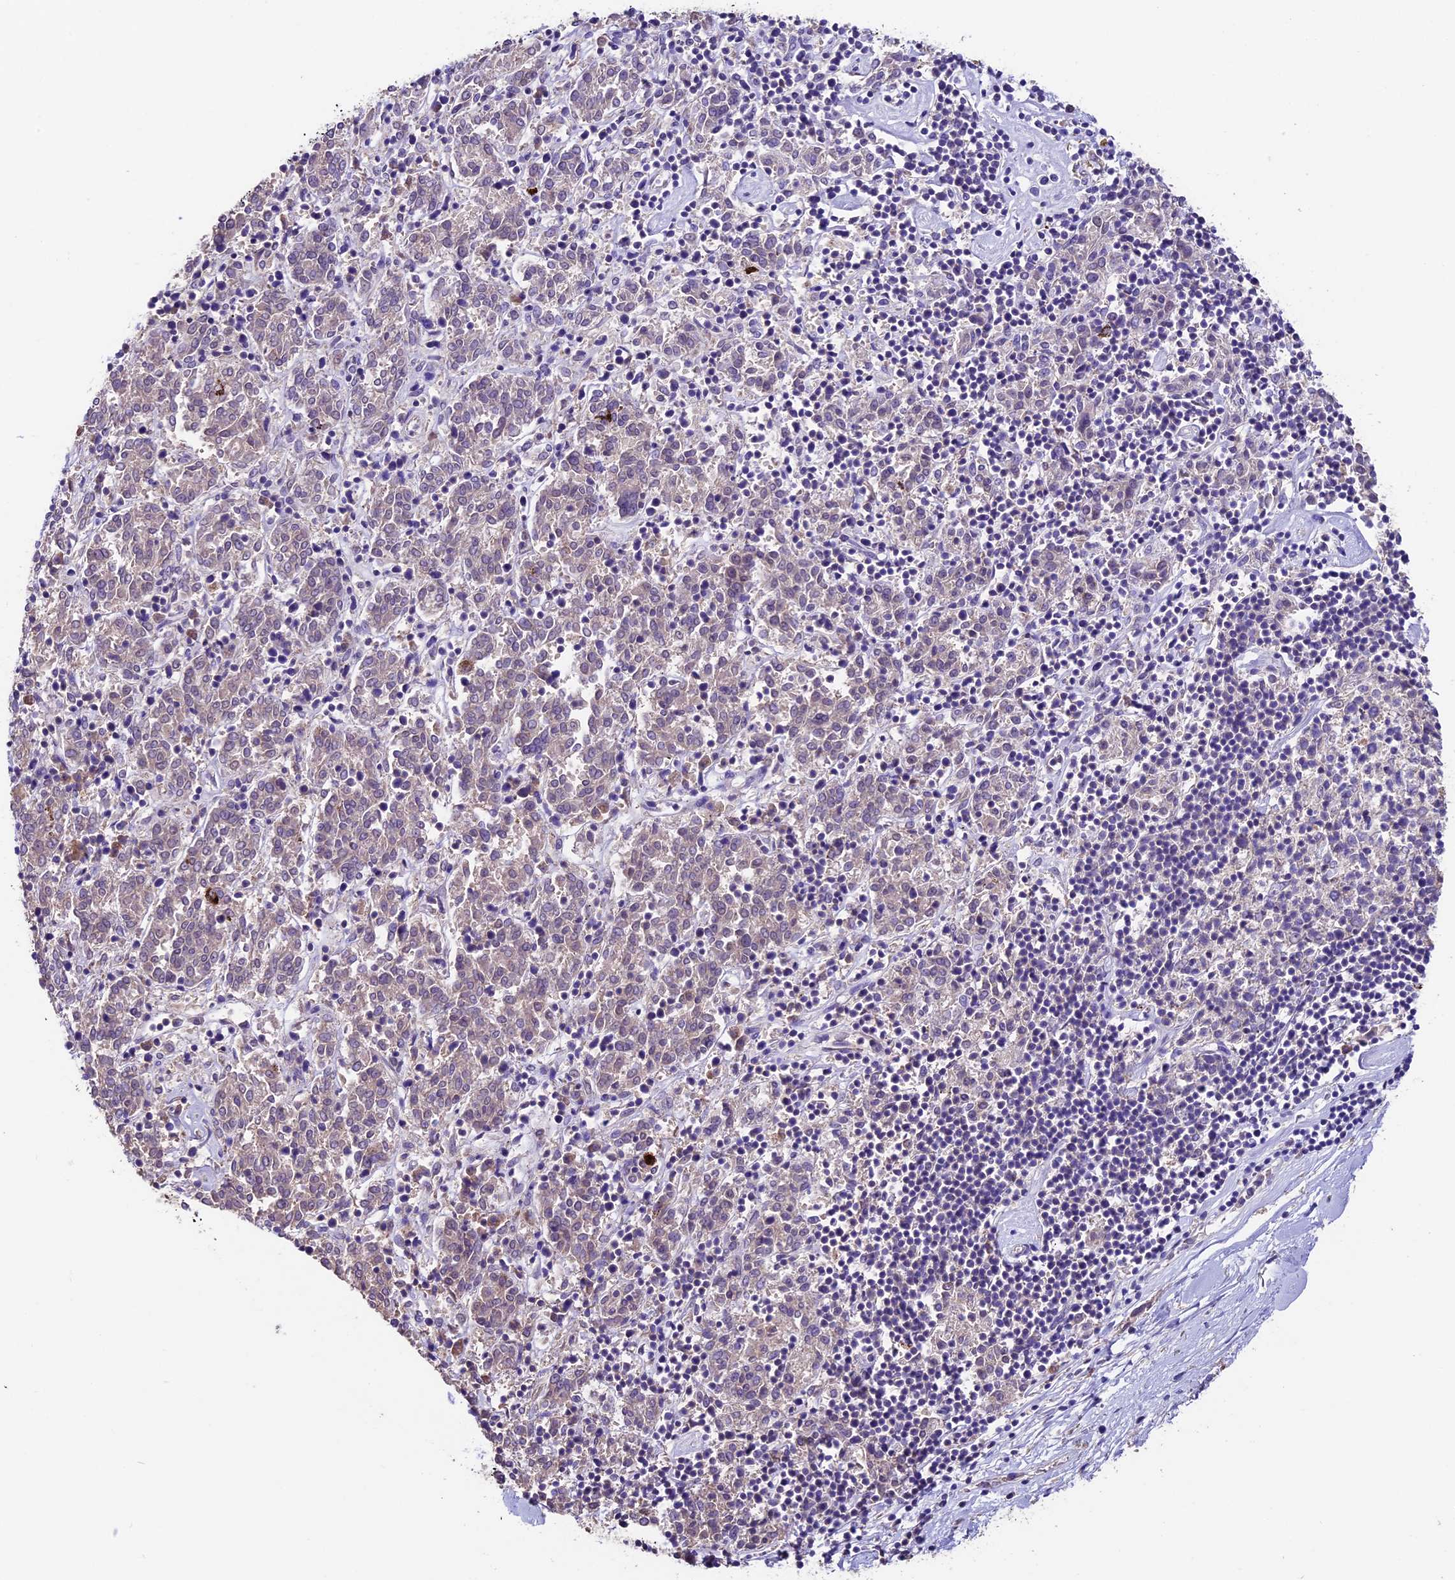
{"staining": {"intensity": "negative", "quantity": "none", "location": "none"}, "tissue": "melanoma", "cell_type": "Tumor cells", "image_type": "cancer", "snomed": [{"axis": "morphology", "description": "Malignant melanoma, NOS"}, {"axis": "topography", "description": "Skin"}], "caption": "Tumor cells are negative for protein expression in human melanoma. The staining was performed using DAB (3,3'-diaminobenzidine) to visualize the protein expression in brown, while the nuclei were stained in blue with hematoxylin (Magnification: 20x).", "gene": "SBNO2", "patient": {"sex": "female", "age": 72}}